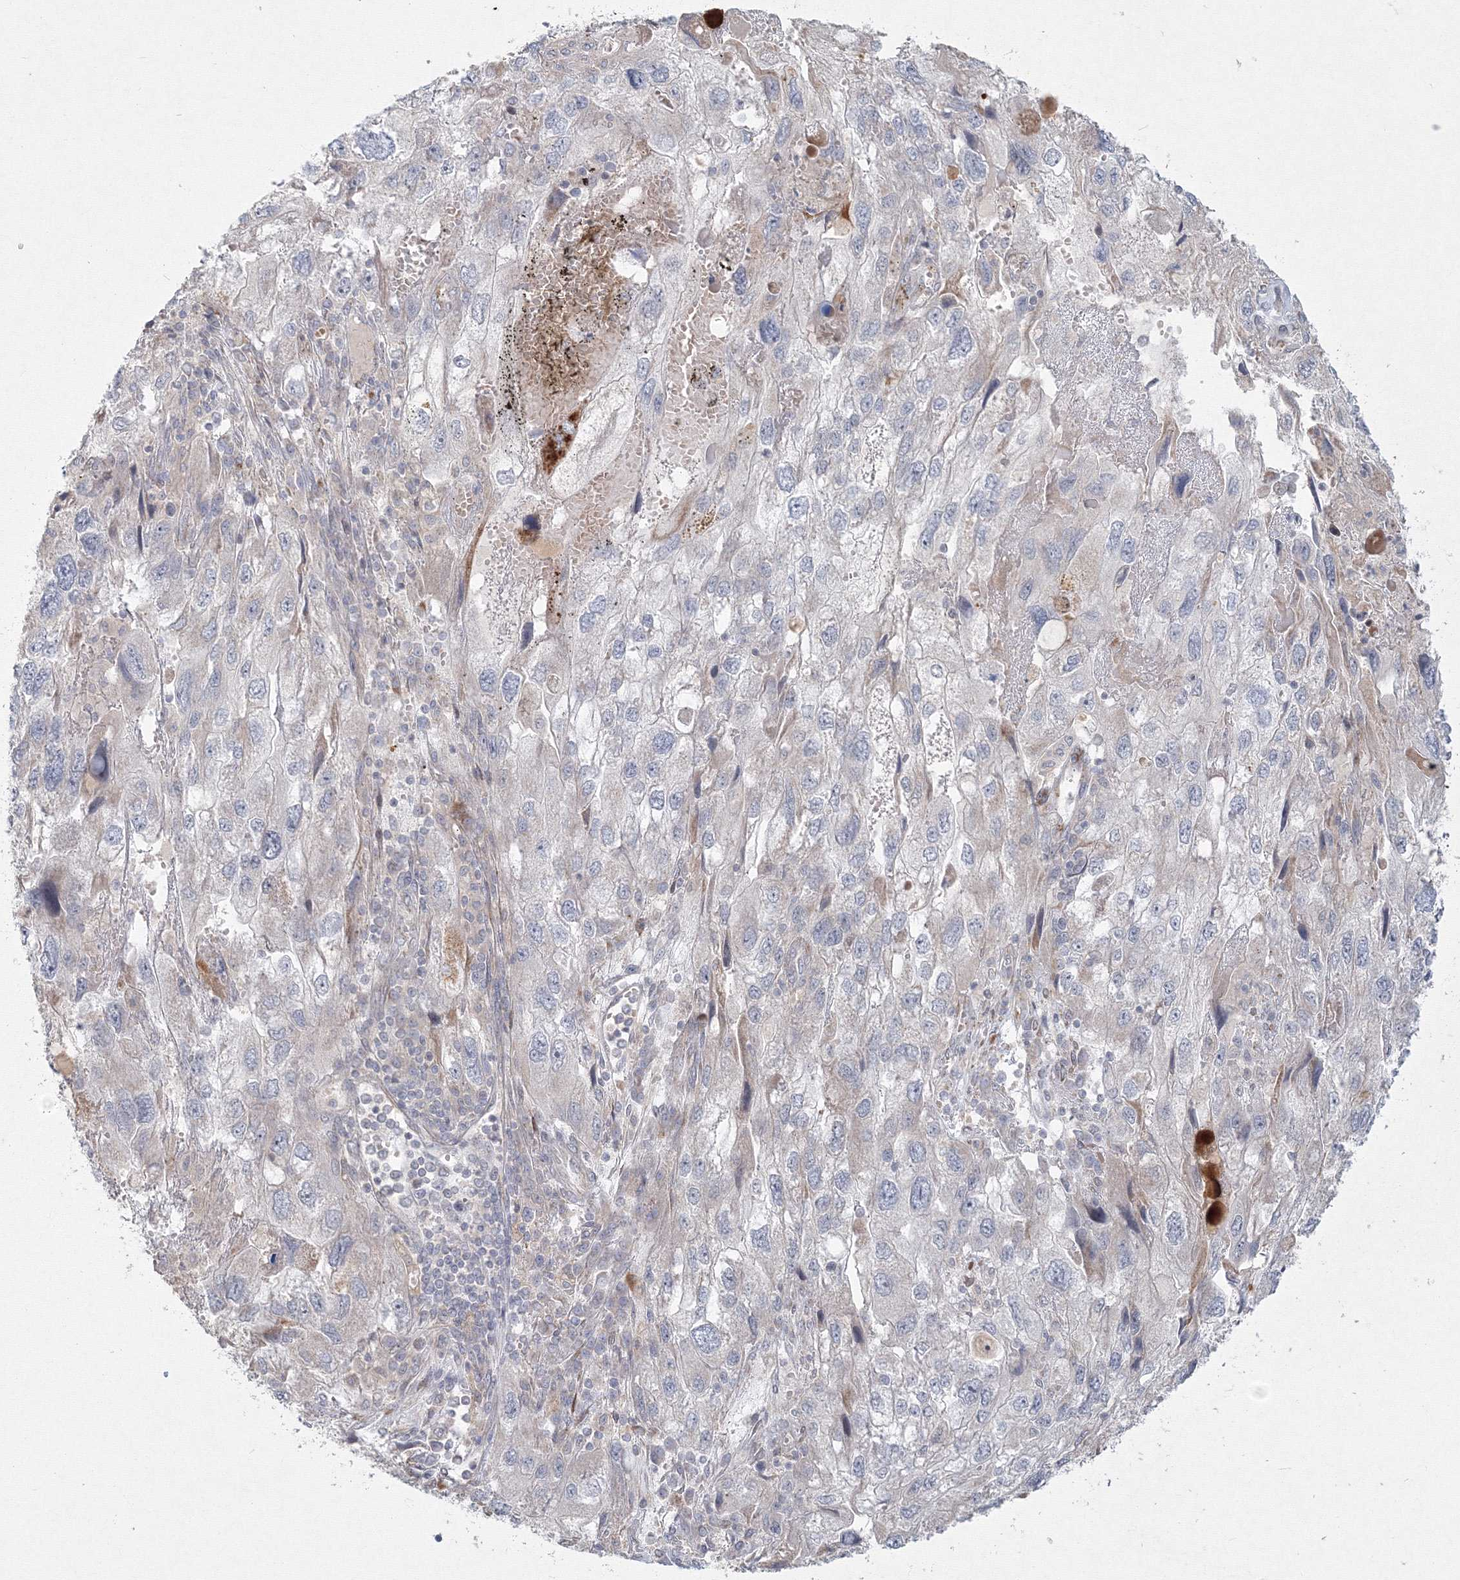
{"staining": {"intensity": "weak", "quantity": "<25%", "location": "cytoplasmic/membranous"}, "tissue": "endometrial cancer", "cell_type": "Tumor cells", "image_type": "cancer", "snomed": [{"axis": "morphology", "description": "Adenocarcinoma, NOS"}, {"axis": "topography", "description": "Endometrium"}], "caption": "Tumor cells show no significant protein staining in endometrial cancer.", "gene": "WDR49", "patient": {"sex": "female", "age": 49}}